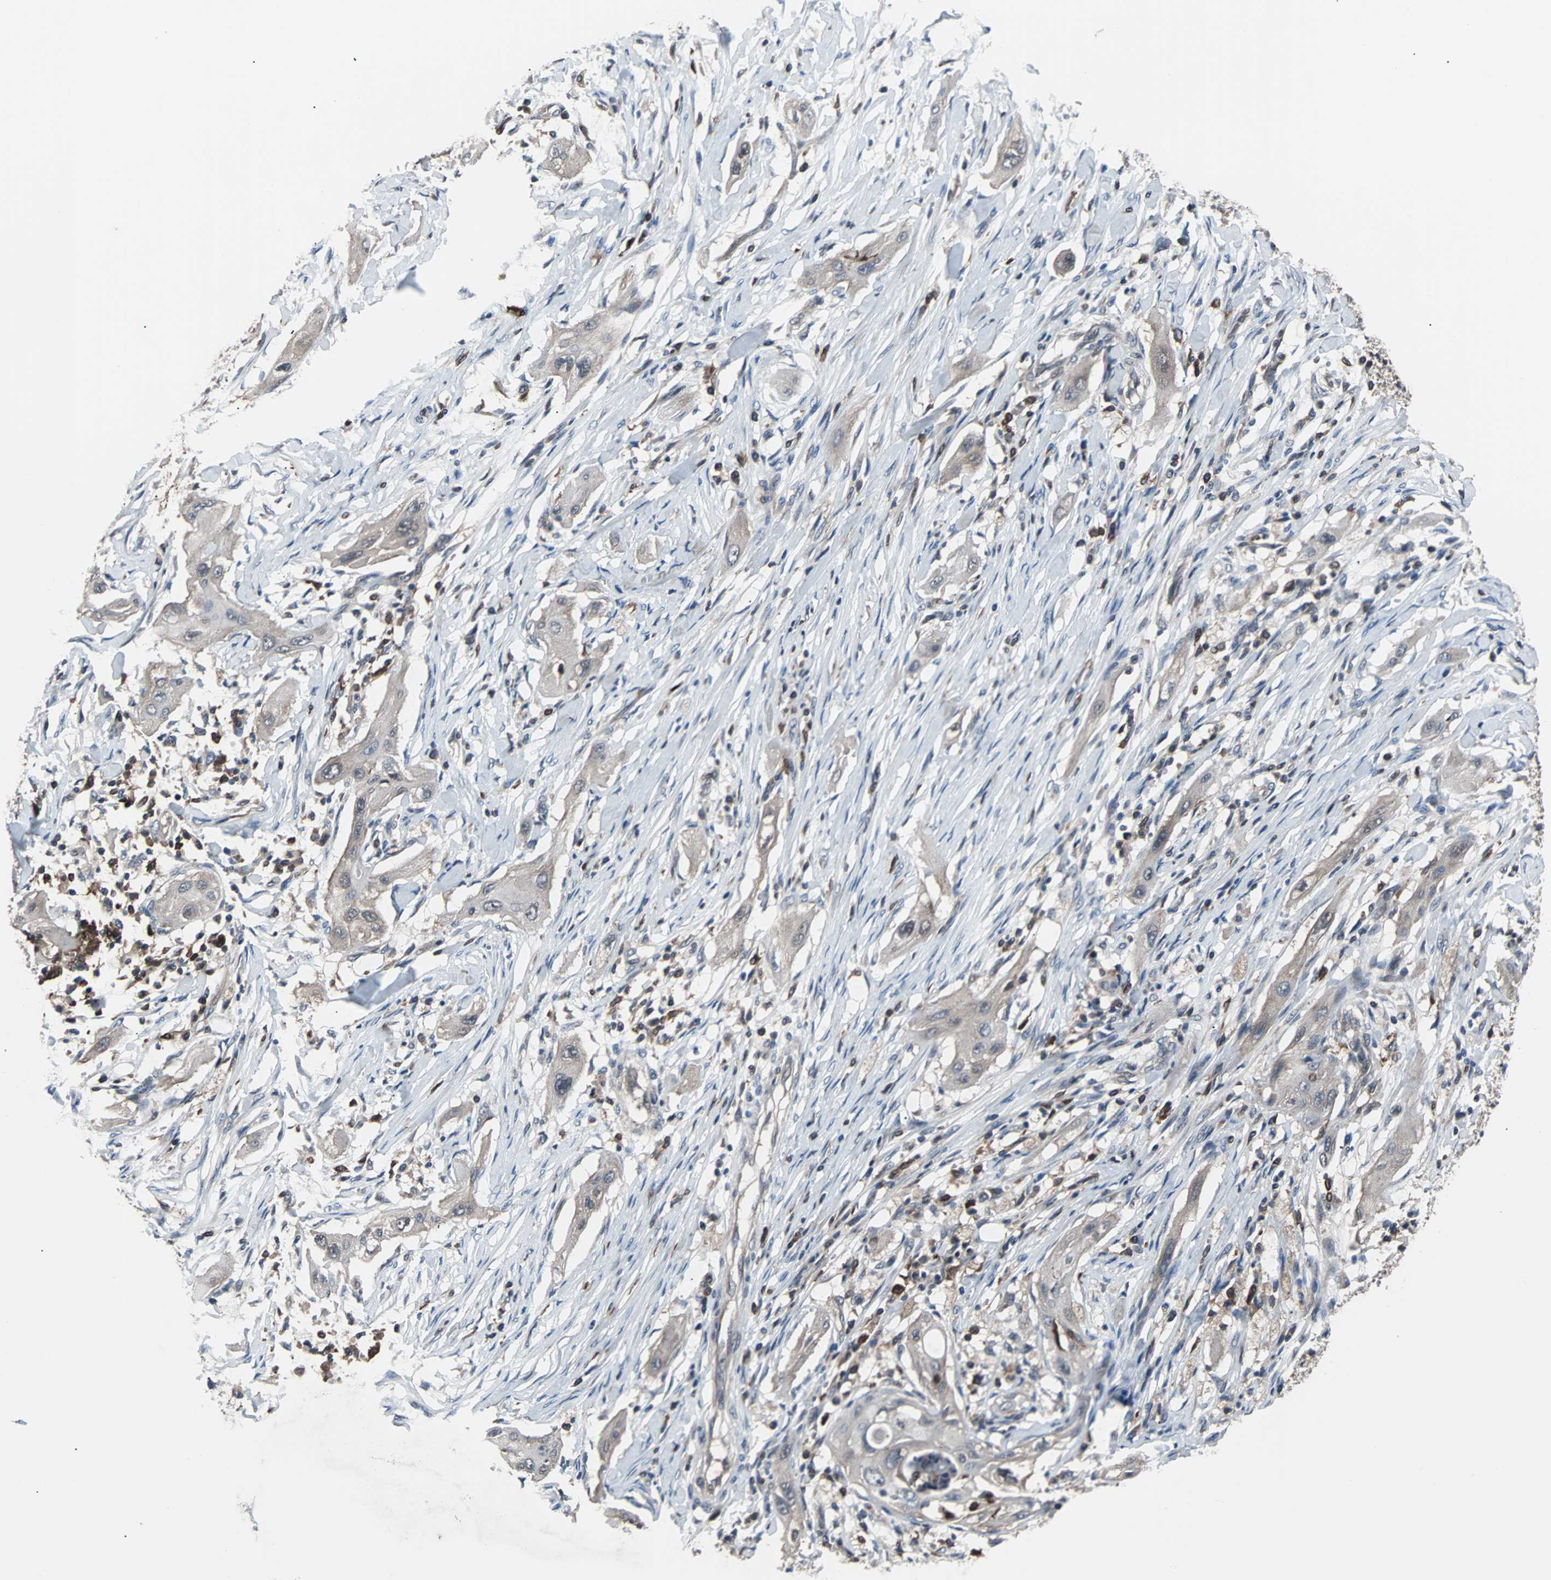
{"staining": {"intensity": "weak", "quantity": ">75%", "location": "cytoplasmic/membranous"}, "tissue": "lung cancer", "cell_type": "Tumor cells", "image_type": "cancer", "snomed": [{"axis": "morphology", "description": "Squamous cell carcinoma, NOS"}, {"axis": "topography", "description": "Lung"}], "caption": "An image showing weak cytoplasmic/membranous staining in approximately >75% of tumor cells in lung cancer, as visualized by brown immunohistochemical staining.", "gene": "PAK1", "patient": {"sex": "female", "age": 47}}